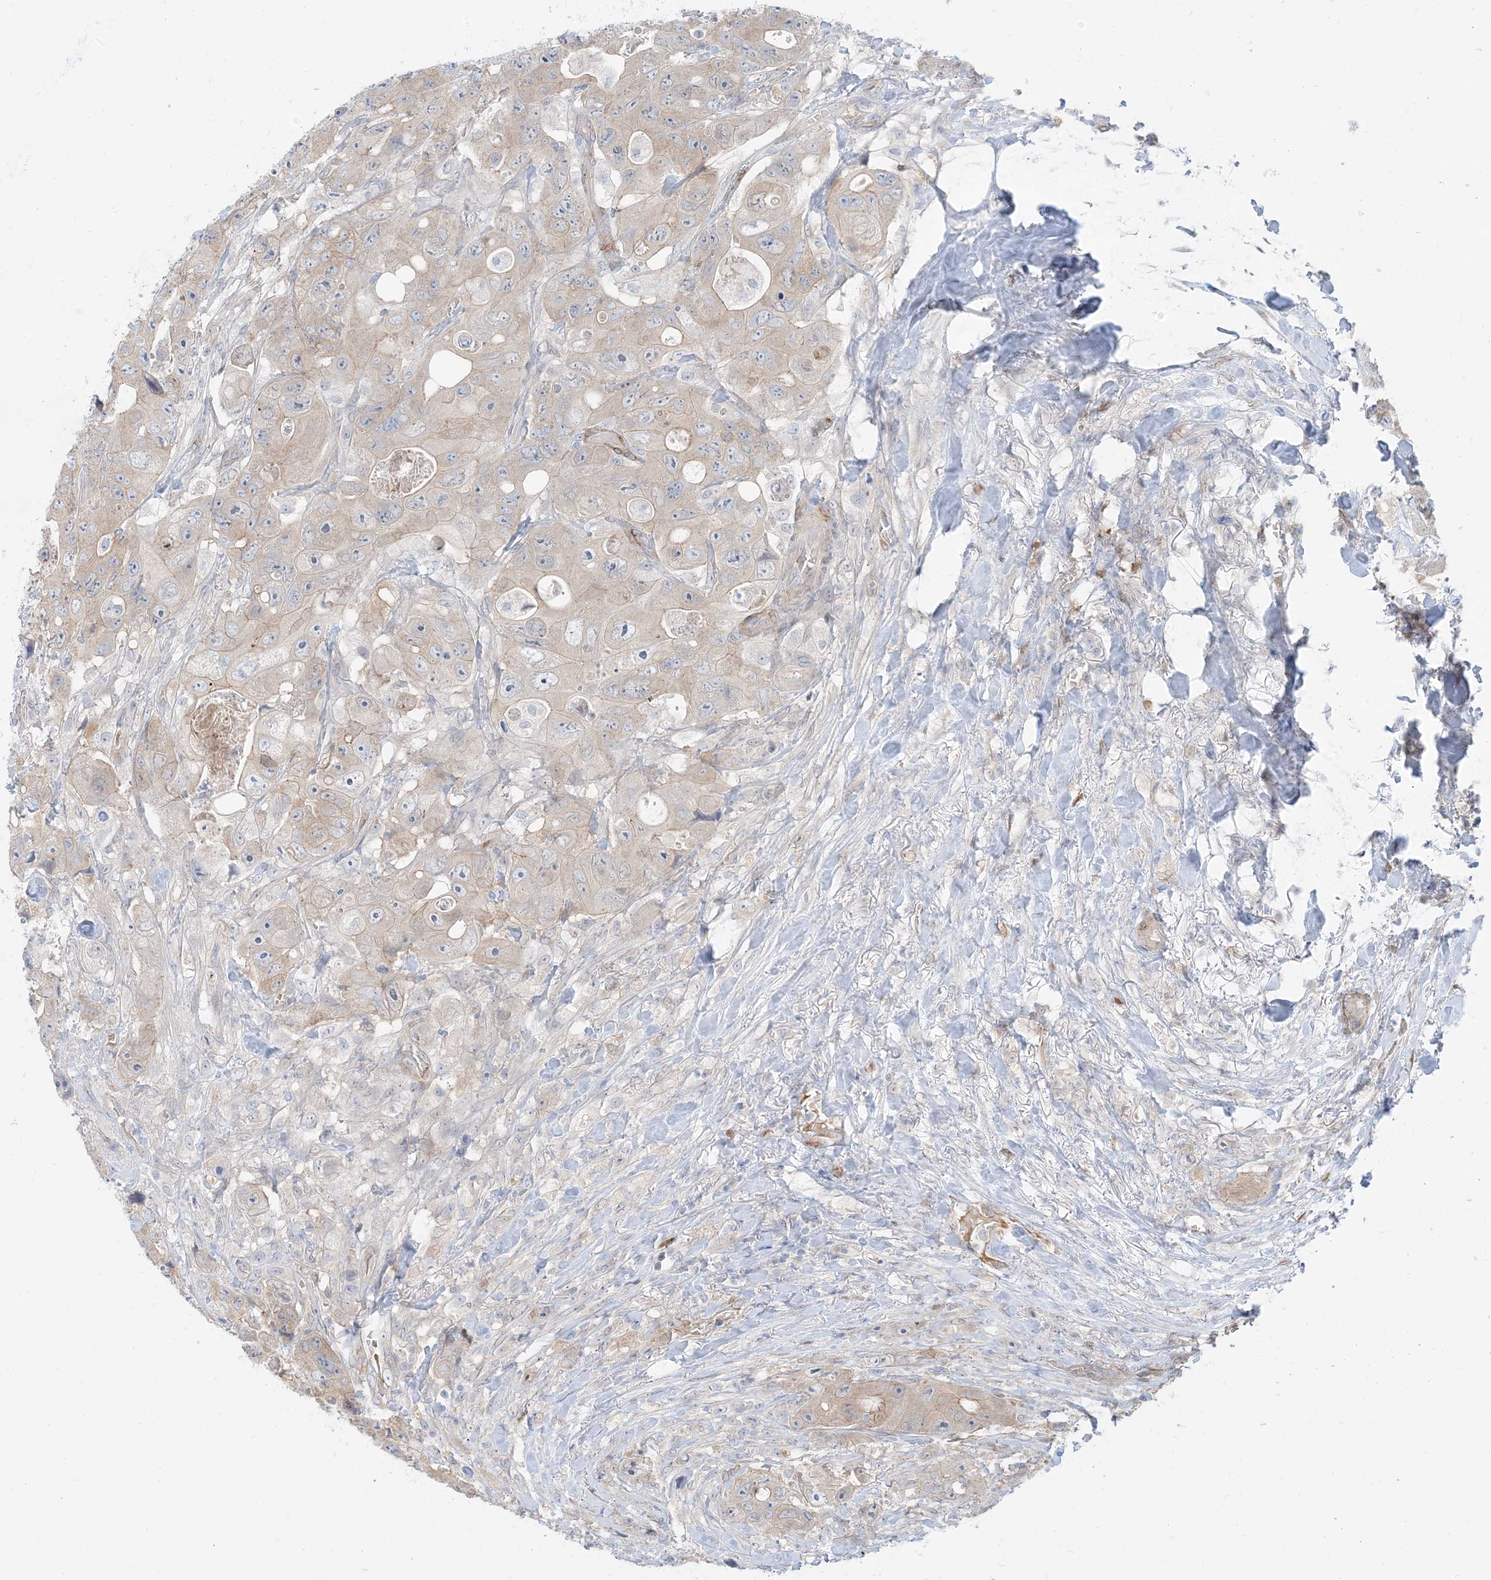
{"staining": {"intensity": "negative", "quantity": "none", "location": "none"}, "tissue": "colorectal cancer", "cell_type": "Tumor cells", "image_type": "cancer", "snomed": [{"axis": "morphology", "description": "Adenocarcinoma, NOS"}, {"axis": "topography", "description": "Colon"}], "caption": "This is an immunohistochemistry (IHC) photomicrograph of colorectal adenocarcinoma. There is no staining in tumor cells.", "gene": "RIN1", "patient": {"sex": "female", "age": 46}}